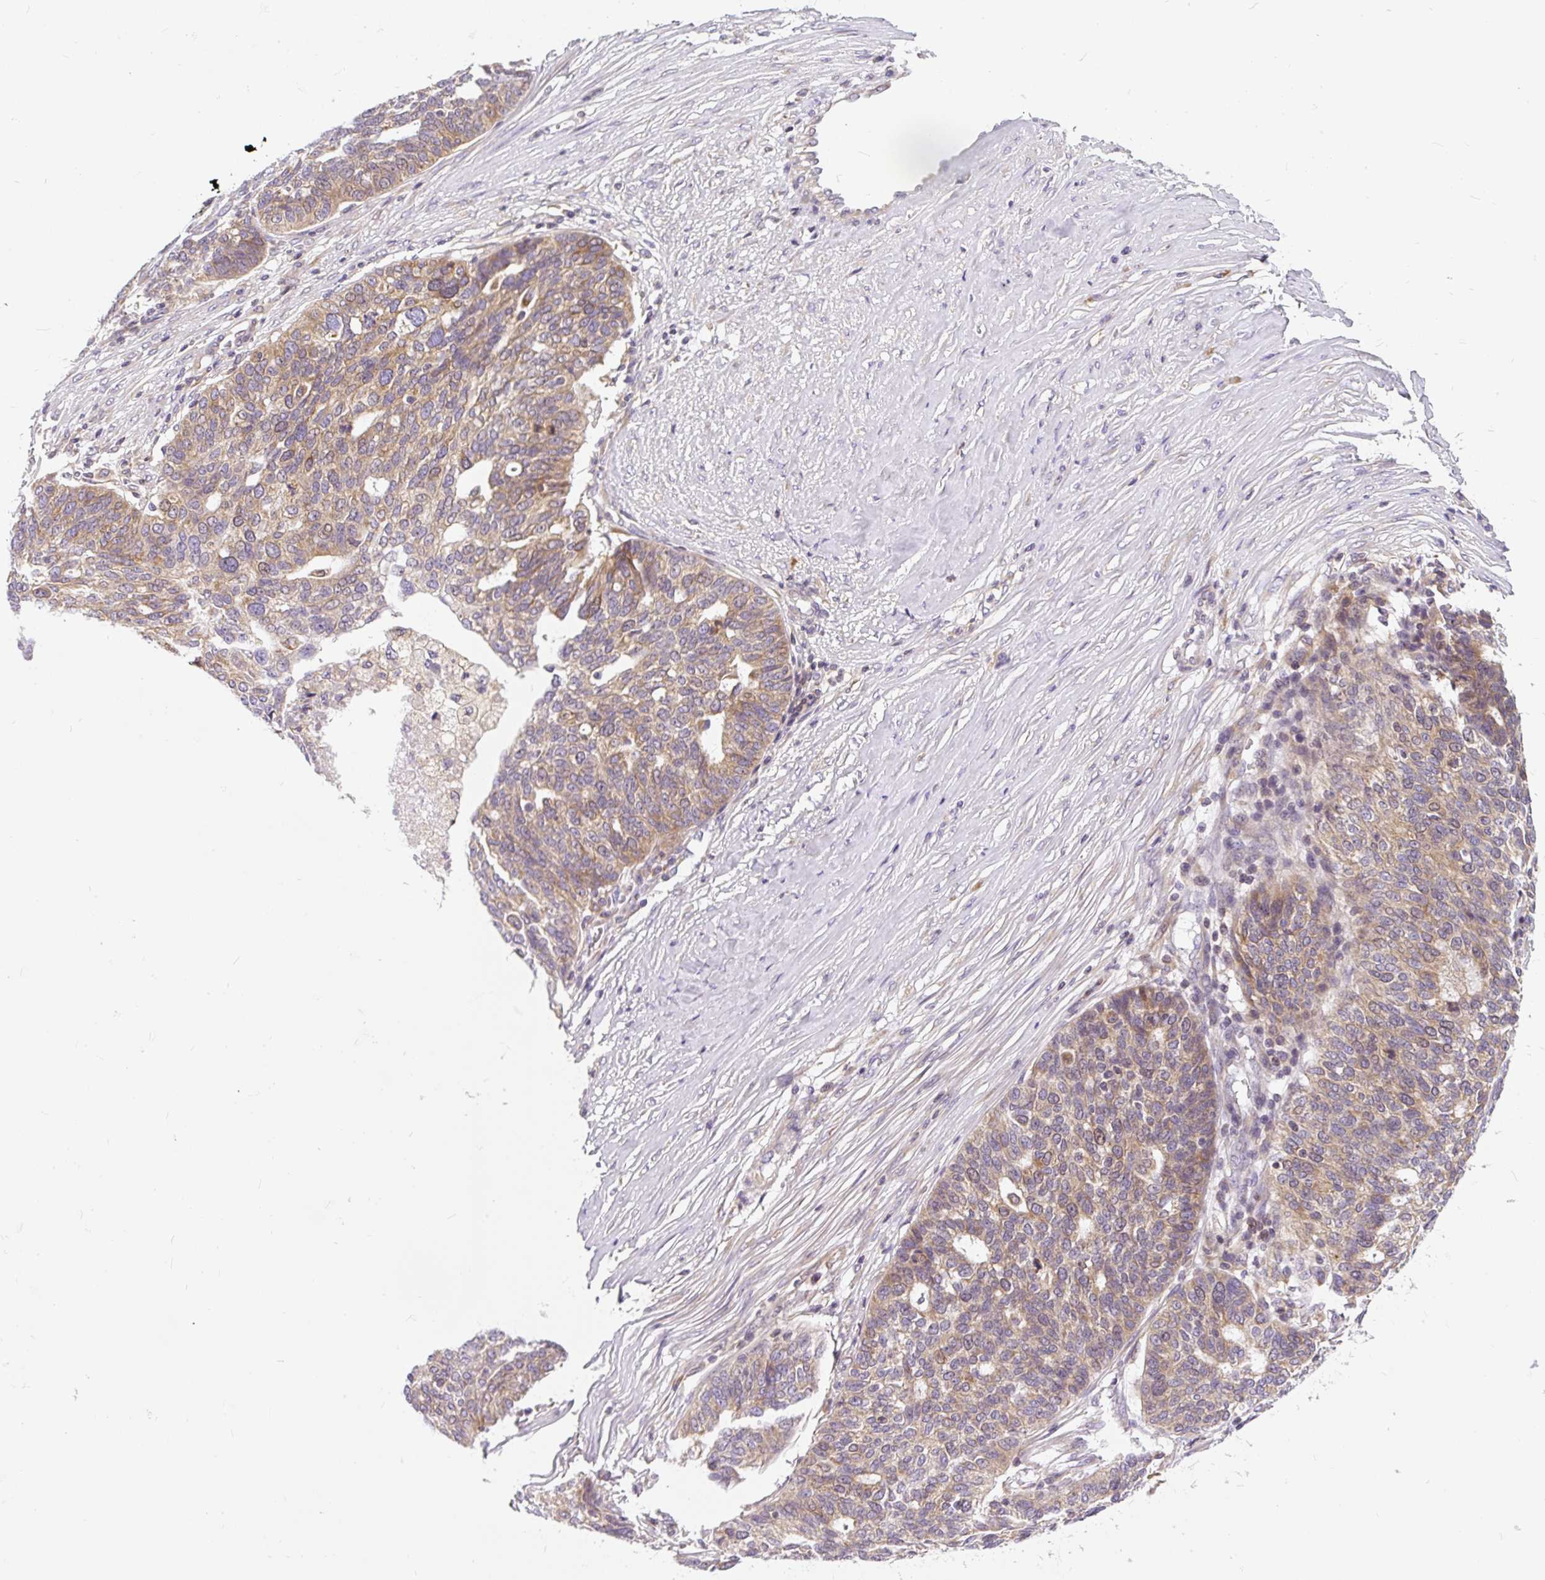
{"staining": {"intensity": "weak", "quantity": ">75%", "location": "cytoplasmic/membranous"}, "tissue": "ovarian cancer", "cell_type": "Tumor cells", "image_type": "cancer", "snomed": [{"axis": "morphology", "description": "Cystadenocarcinoma, serous, NOS"}, {"axis": "topography", "description": "Ovary"}], "caption": "Approximately >75% of tumor cells in human serous cystadenocarcinoma (ovarian) demonstrate weak cytoplasmic/membranous protein positivity as visualized by brown immunohistochemical staining.", "gene": "CYP20A1", "patient": {"sex": "female", "age": 59}}